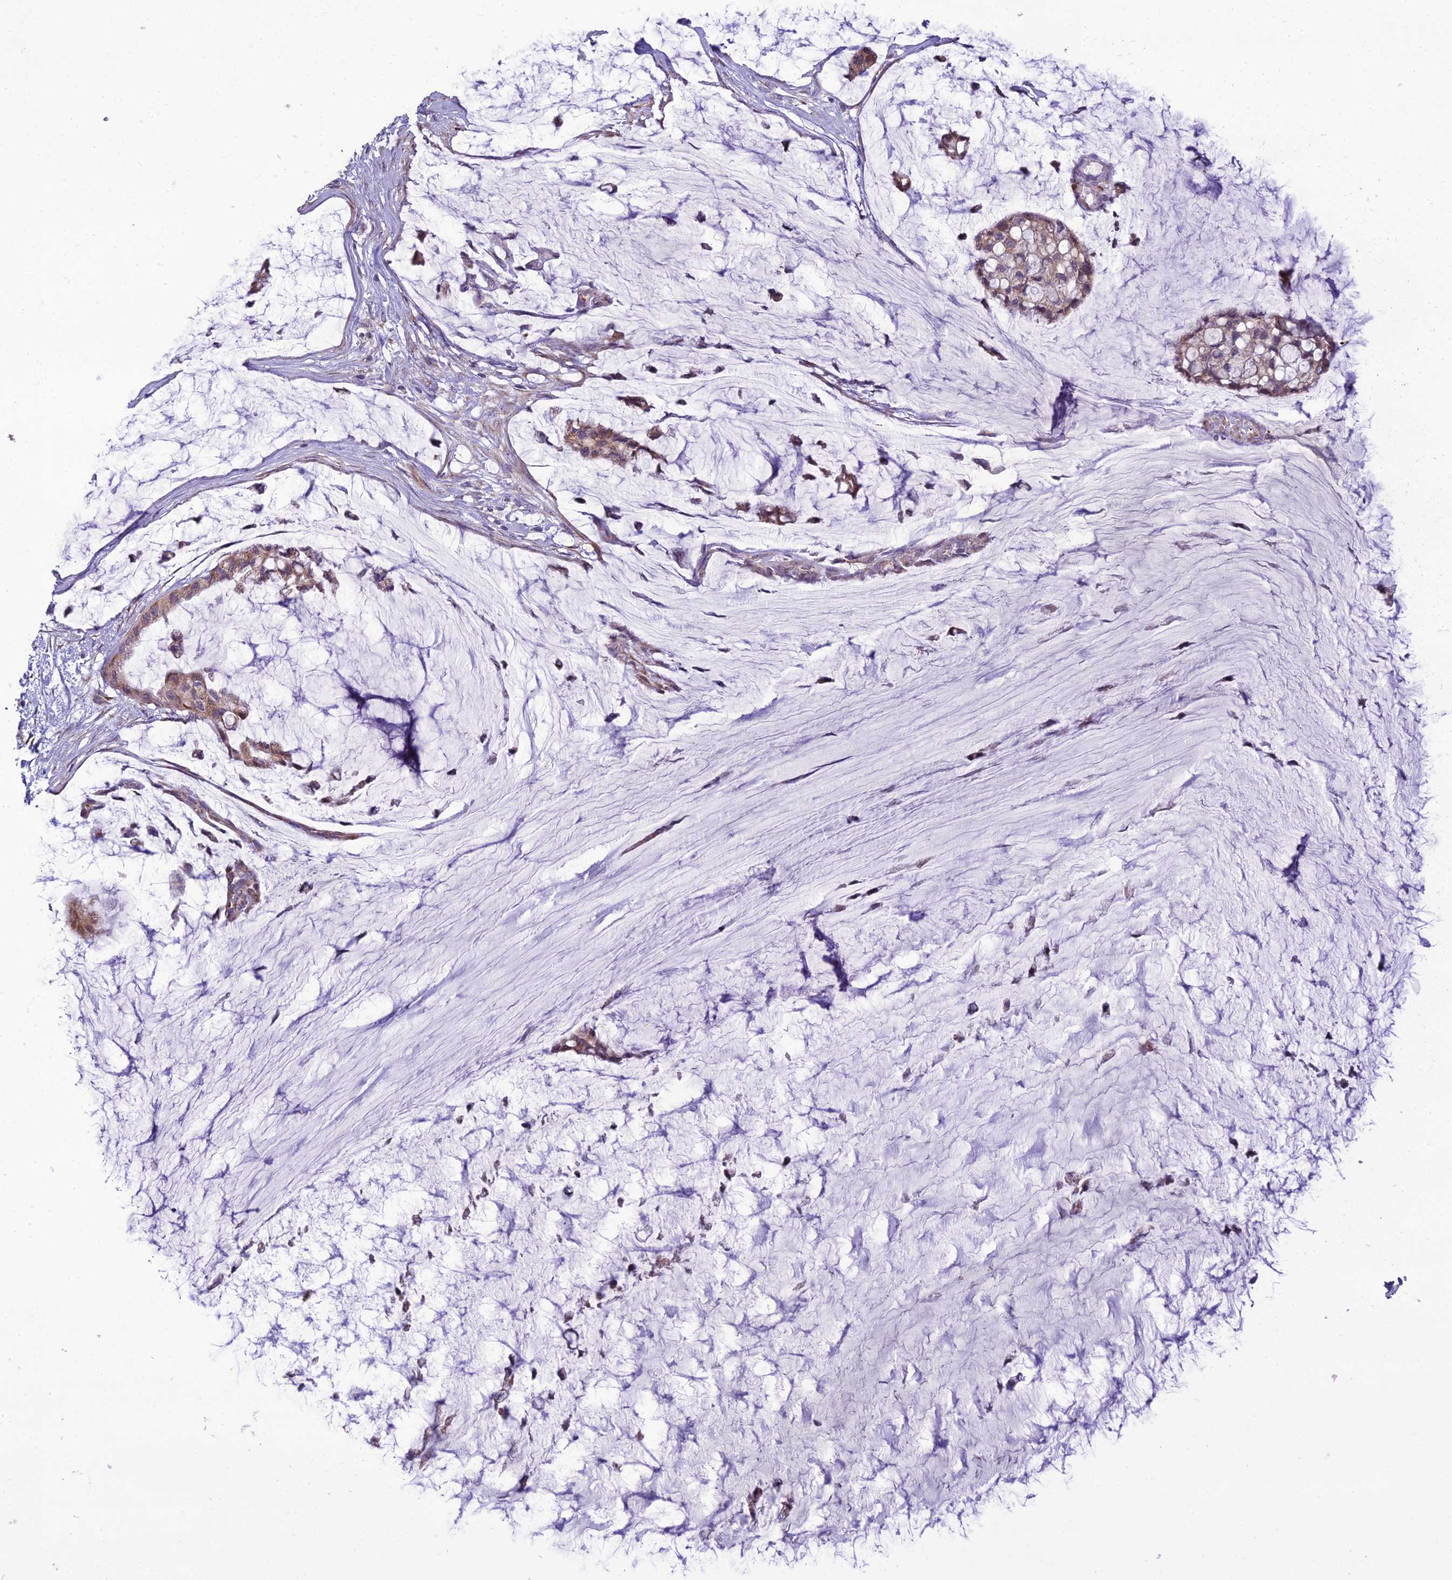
{"staining": {"intensity": "weak", "quantity": ">75%", "location": "cytoplasmic/membranous"}, "tissue": "ovarian cancer", "cell_type": "Tumor cells", "image_type": "cancer", "snomed": [{"axis": "morphology", "description": "Cystadenocarcinoma, mucinous, NOS"}, {"axis": "topography", "description": "Ovary"}], "caption": "Ovarian cancer (mucinous cystadenocarcinoma) stained with a protein marker shows weak staining in tumor cells.", "gene": "NODAL", "patient": {"sex": "female", "age": 39}}